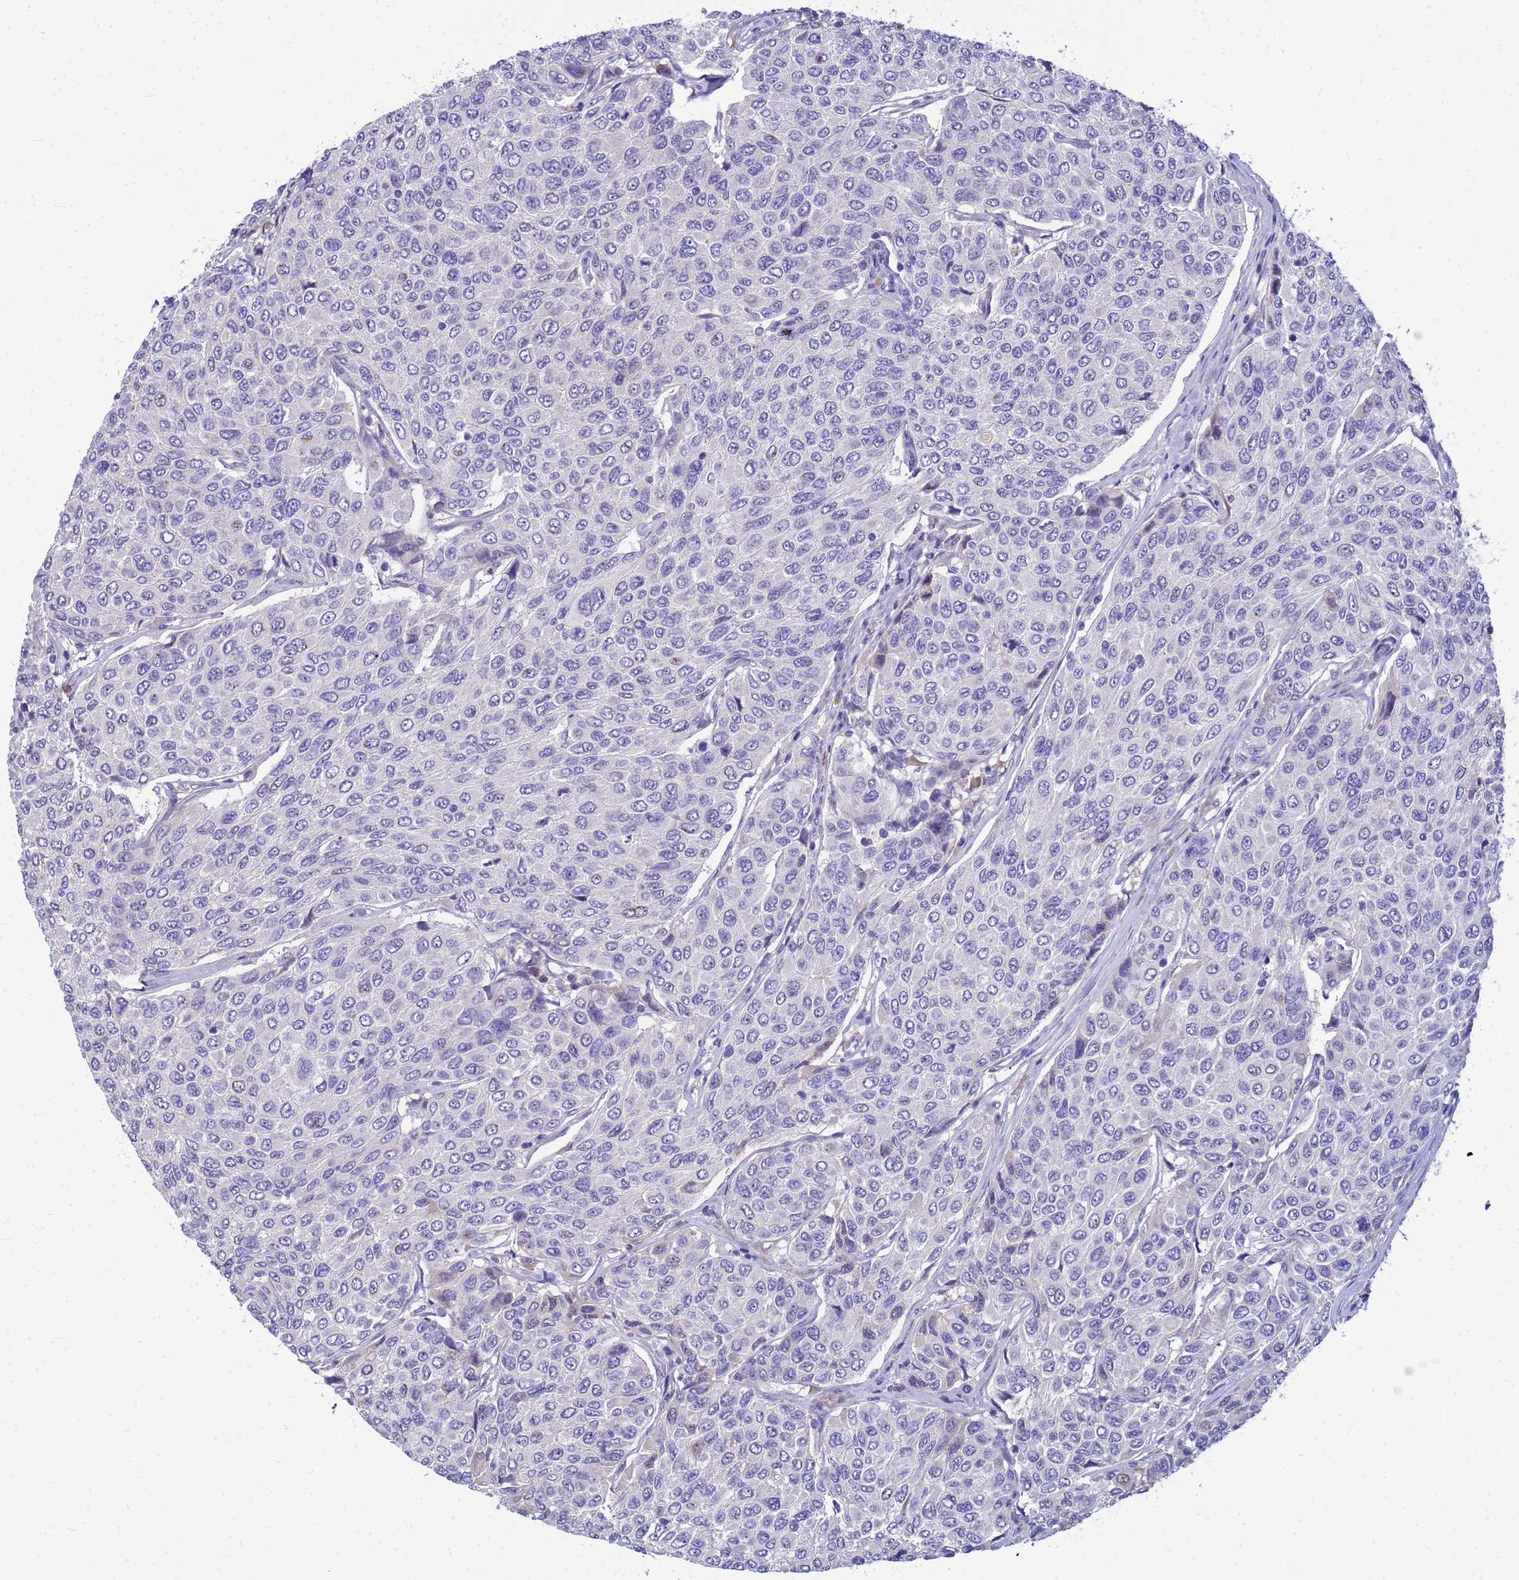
{"staining": {"intensity": "negative", "quantity": "none", "location": "none"}, "tissue": "breast cancer", "cell_type": "Tumor cells", "image_type": "cancer", "snomed": [{"axis": "morphology", "description": "Duct carcinoma"}, {"axis": "topography", "description": "Breast"}], "caption": "This is an immunohistochemistry photomicrograph of human breast infiltrating ductal carcinoma. There is no staining in tumor cells.", "gene": "DPRX", "patient": {"sex": "female", "age": 55}}